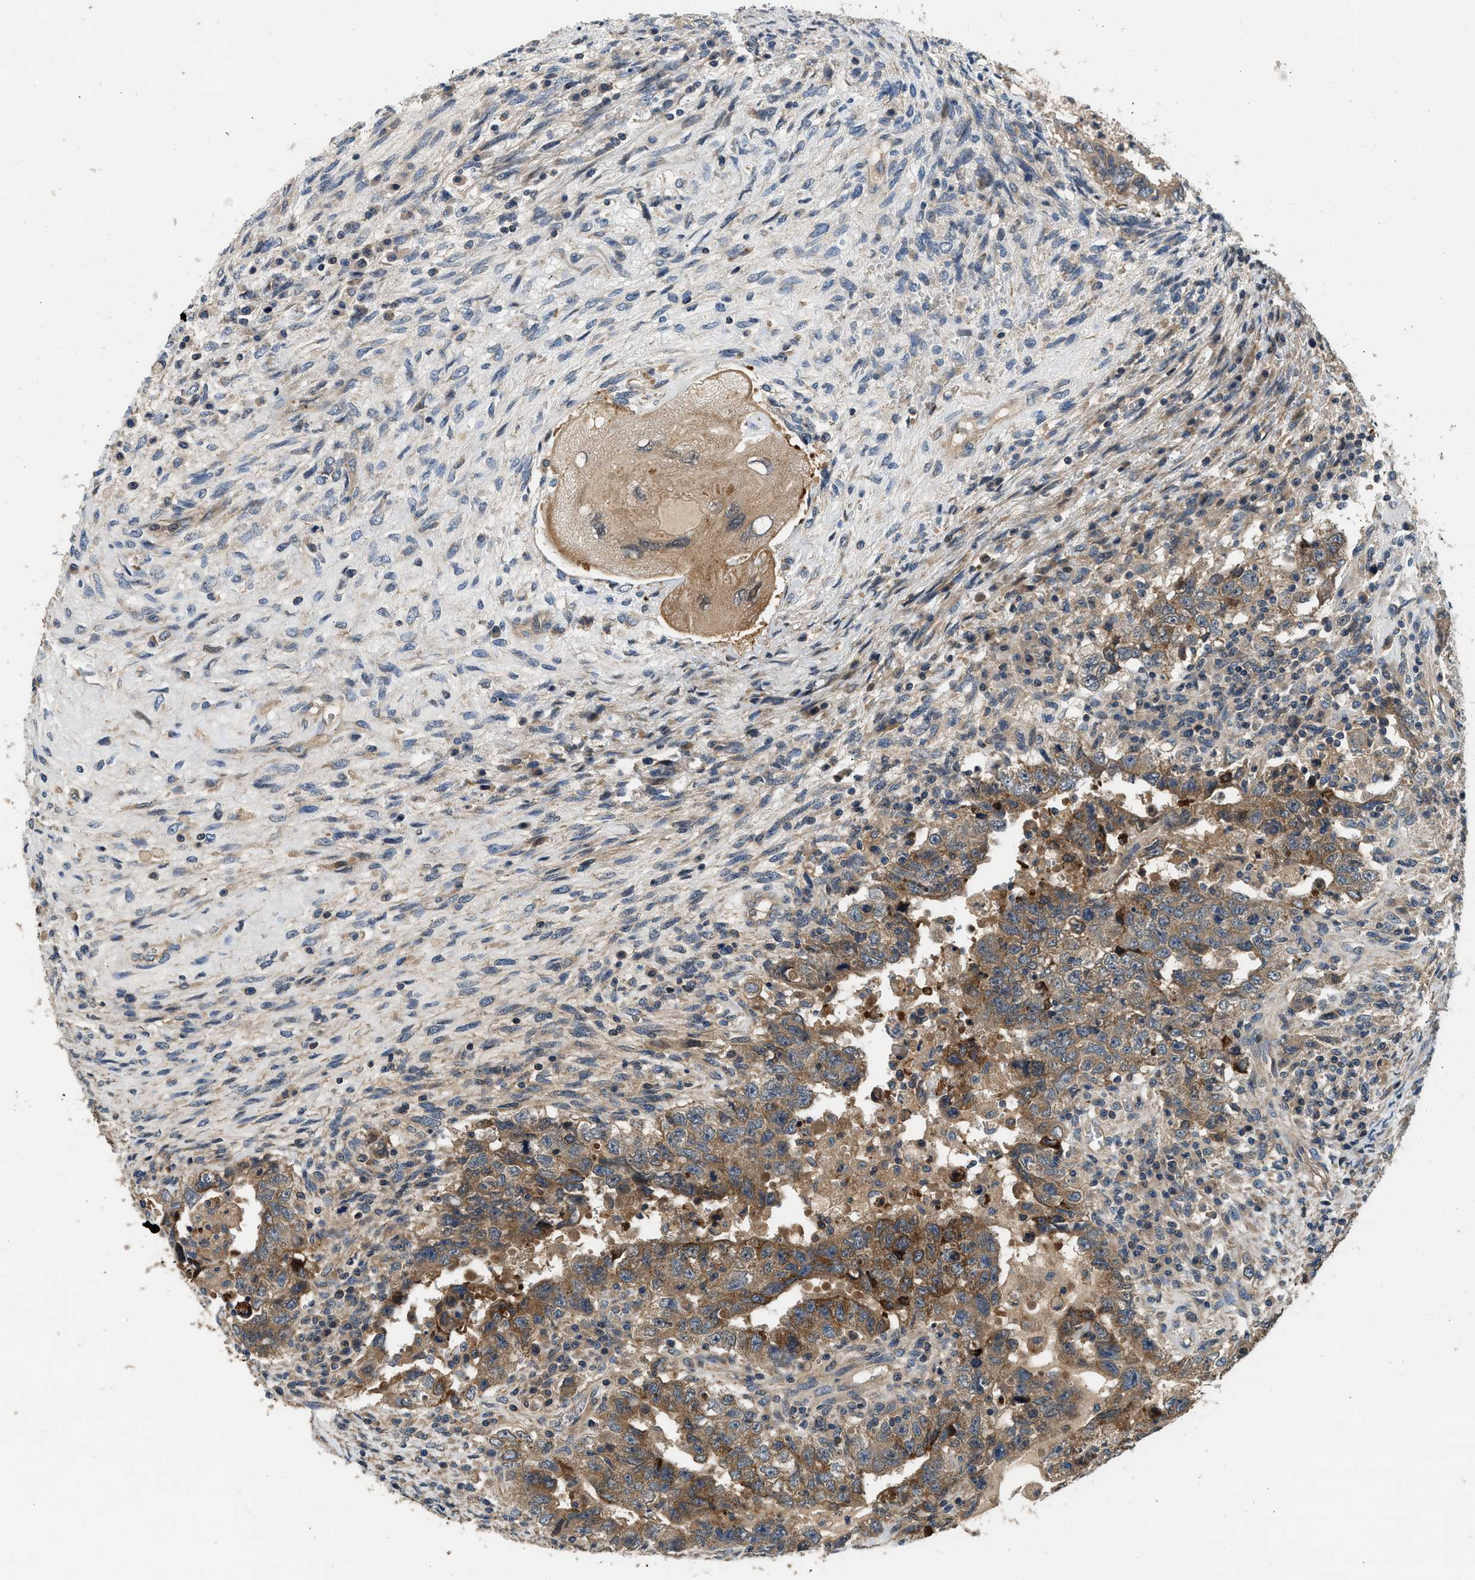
{"staining": {"intensity": "moderate", "quantity": ">75%", "location": "cytoplasmic/membranous"}, "tissue": "testis cancer", "cell_type": "Tumor cells", "image_type": "cancer", "snomed": [{"axis": "morphology", "description": "Carcinoma, Embryonal, NOS"}, {"axis": "topography", "description": "Testis"}], "caption": "Immunohistochemical staining of testis cancer (embryonal carcinoma) displays medium levels of moderate cytoplasmic/membranous staining in about >75% of tumor cells.", "gene": "IL3RA", "patient": {"sex": "male", "age": 26}}